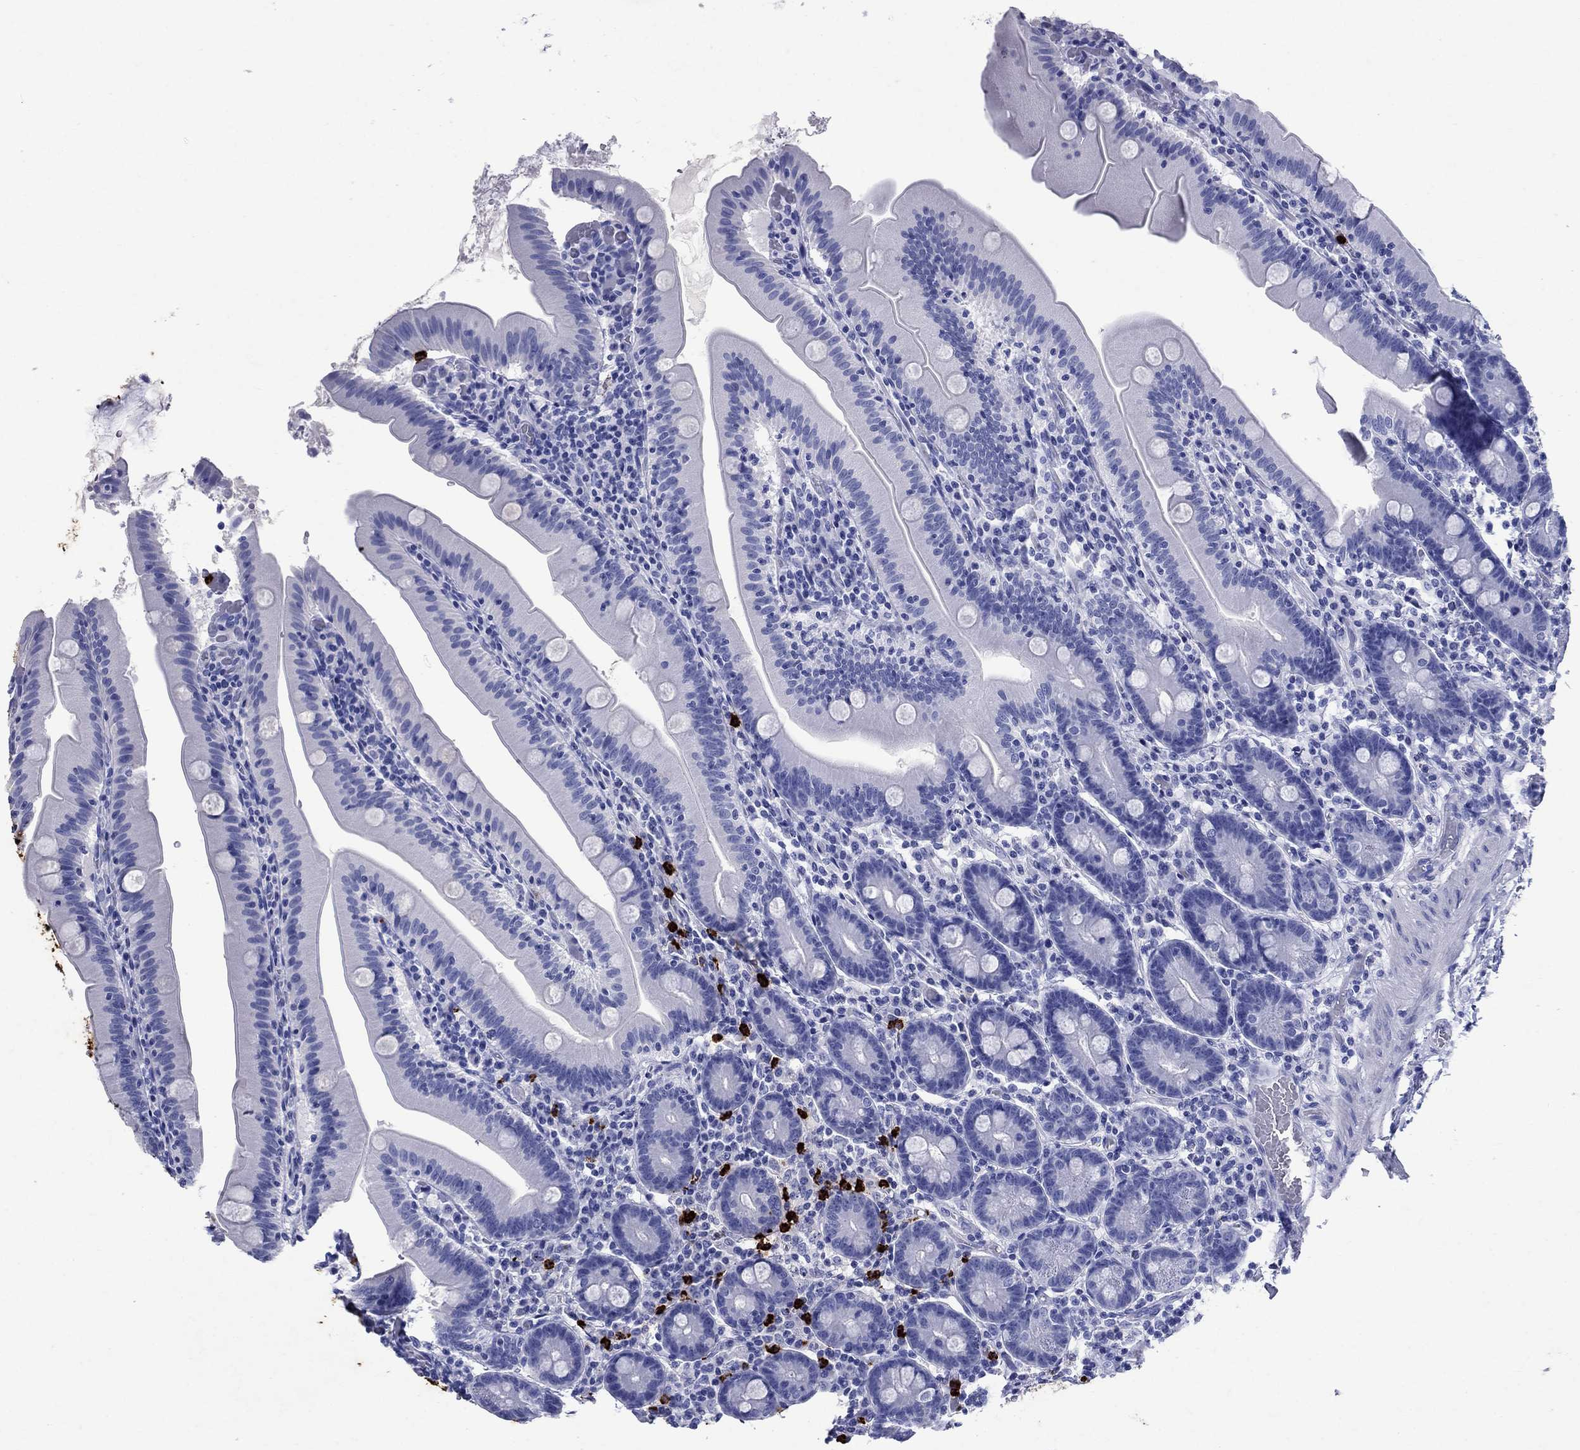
{"staining": {"intensity": "negative", "quantity": "none", "location": "none"}, "tissue": "small intestine", "cell_type": "Glandular cells", "image_type": "normal", "snomed": [{"axis": "morphology", "description": "Normal tissue, NOS"}, {"axis": "topography", "description": "Small intestine"}], "caption": "Immunohistochemical staining of unremarkable small intestine demonstrates no significant staining in glandular cells.", "gene": "AZU1", "patient": {"sex": "male", "age": 37}}